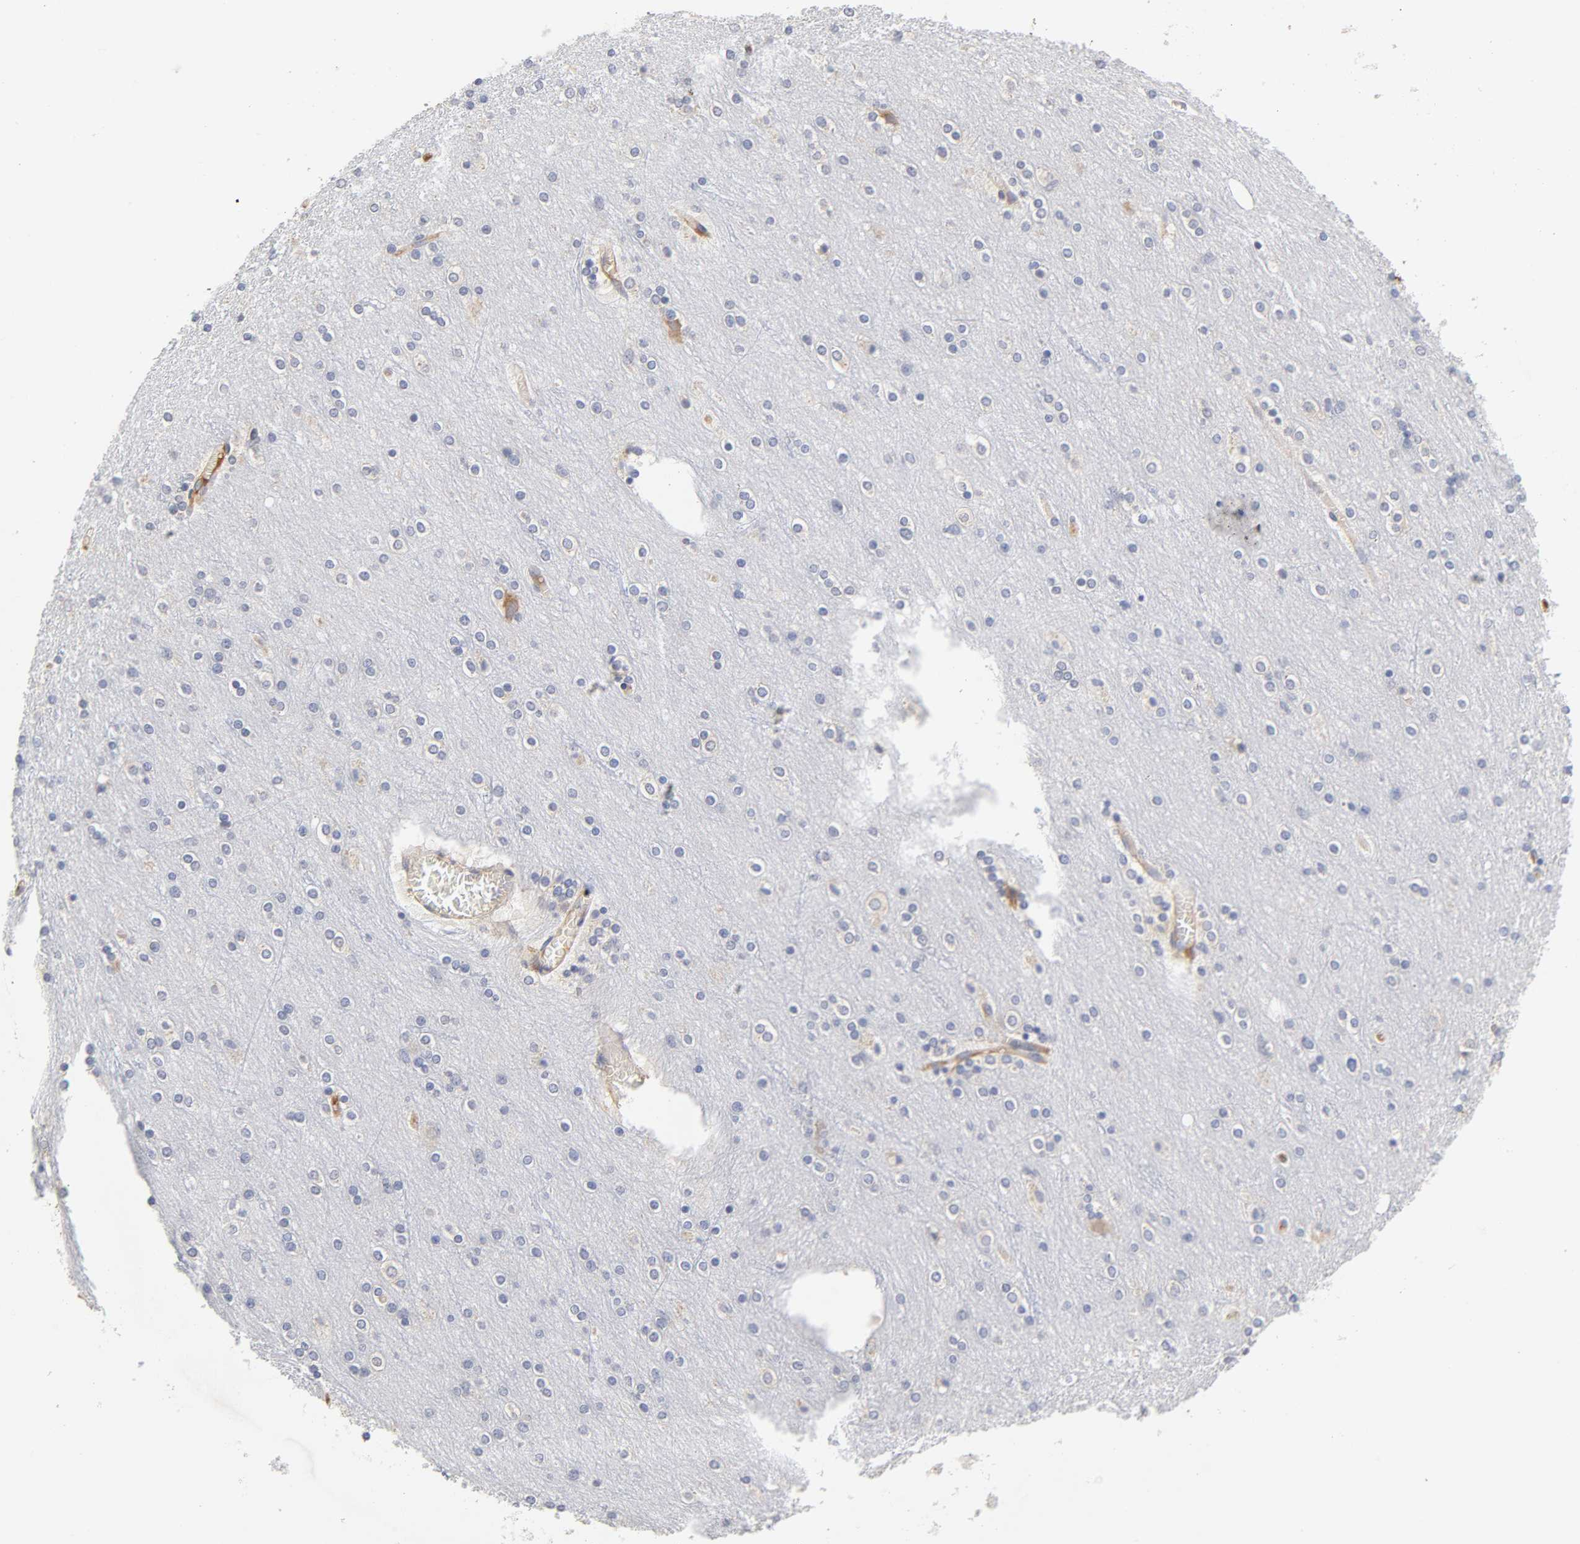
{"staining": {"intensity": "weak", "quantity": "25%-75%", "location": "cytoplasmic/membranous"}, "tissue": "cerebral cortex", "cell_type": "Endothelial cells", "image_type": "normal", "snomed": [{"axis": "morphology", "description": "Normal tissue, NOS"}, {"axis": "topography", "description": "Cerebral cortex"}], "caption": "Benign cerebral cortex was stained to show a protein in brown. There is low levels of weak cytoplasmic/membranous expression in approximately 25%-75% of endothelial cells.", "gene": "RPS29", "patient": {"sex": "female", "age": 54}}